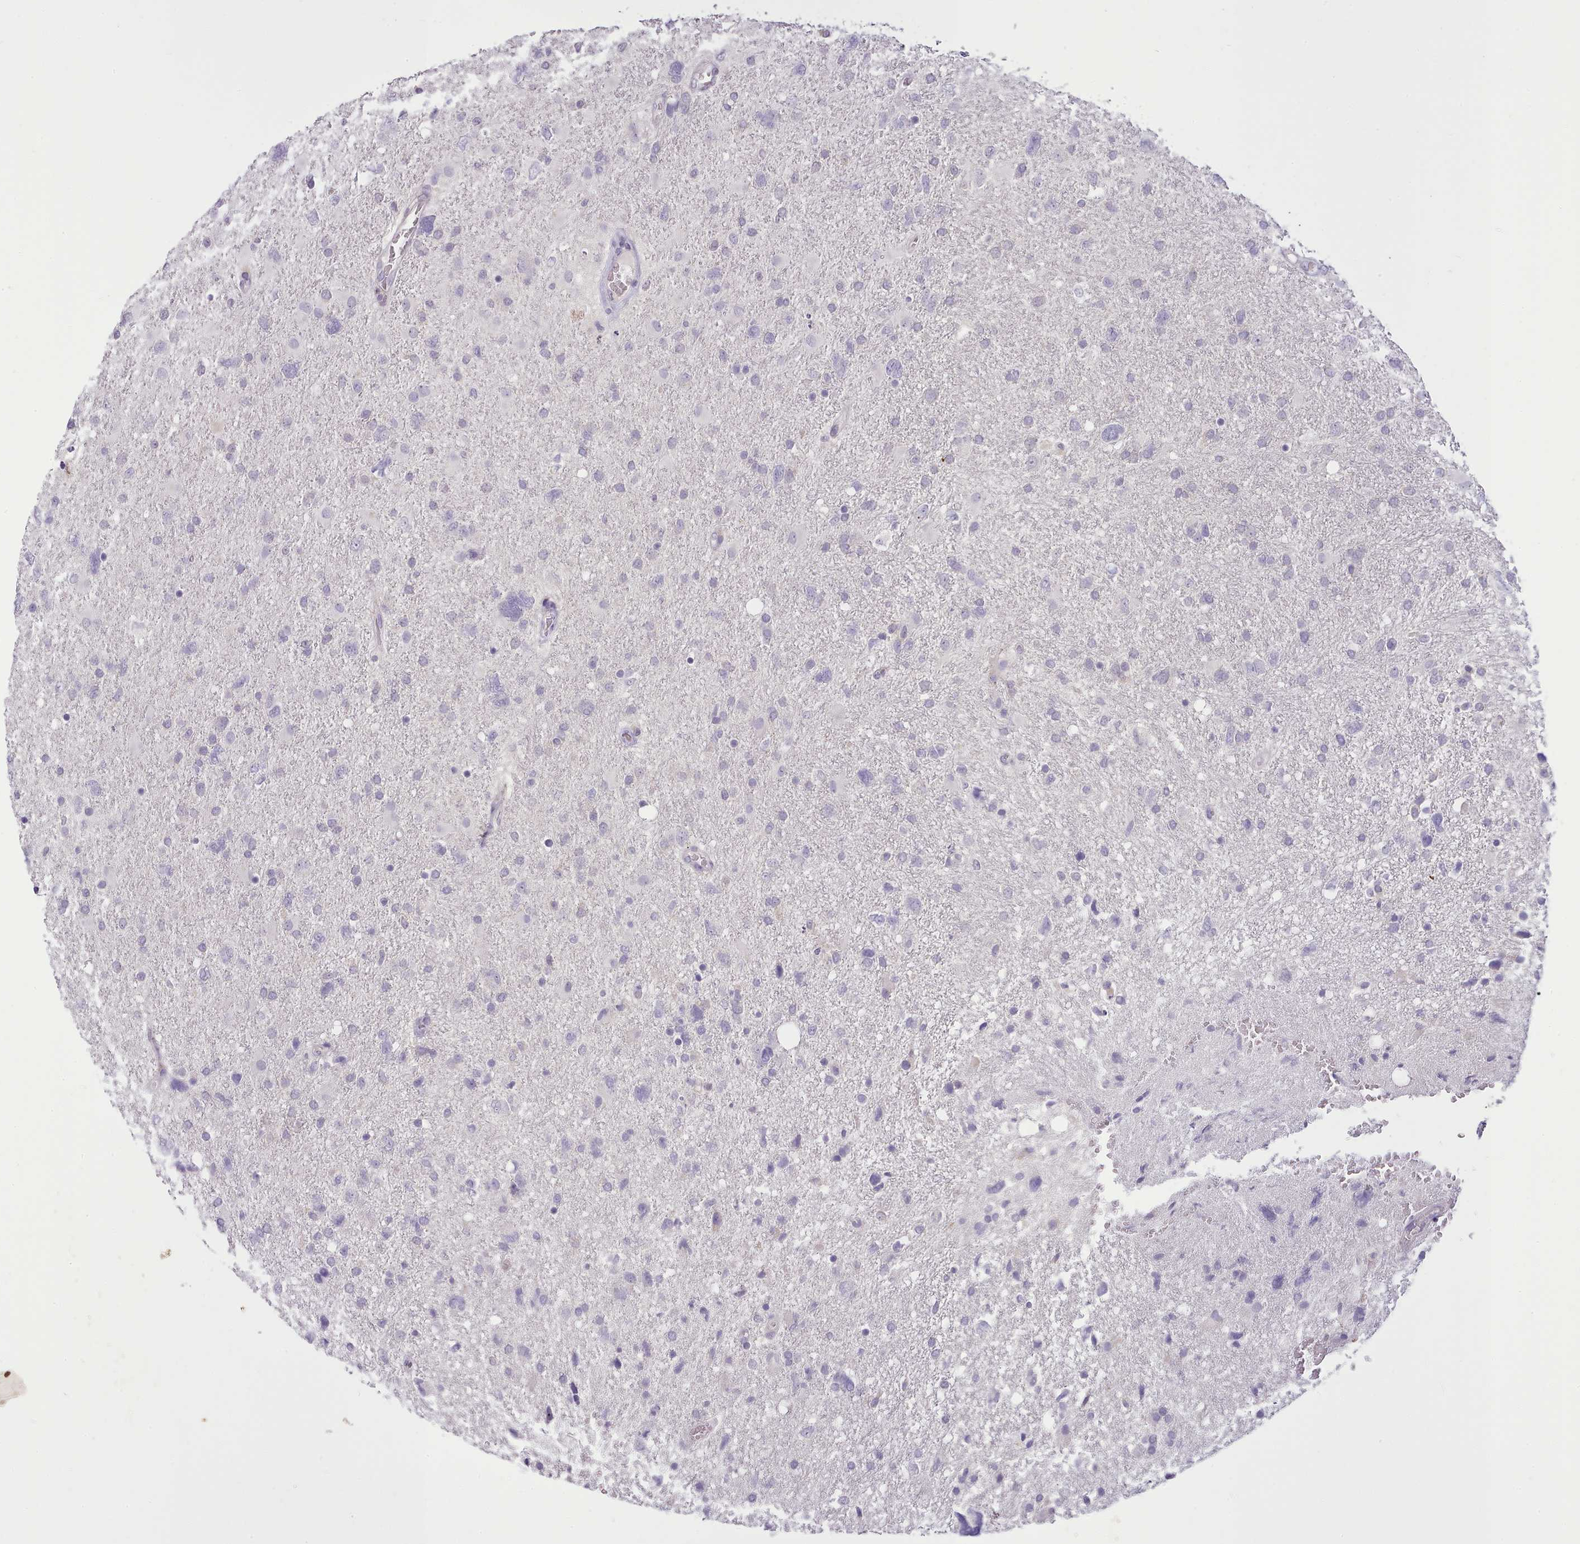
{"staining": {"intensity": "negative", "quantity": "none", "location": "none"}, "tissue": "glioma", "cell_type": "Tumor cells", "image_type": "cancer", "snomed": [{"axis": "morphology", "description": "Glioma, malignant, High grade"}, {"axis": "topography", "description": "Brain"}], "caption": "High magnification brightfield microscopy of malignant glioma (high-grade) stained with DAB (3,3'-diaminobenzidine) (brown) and counterstained with hematoxylin (blue): tumor cells show no significant staining.", "gene": "FAM83E", "patient": {"sex": "male", "age": 61}}